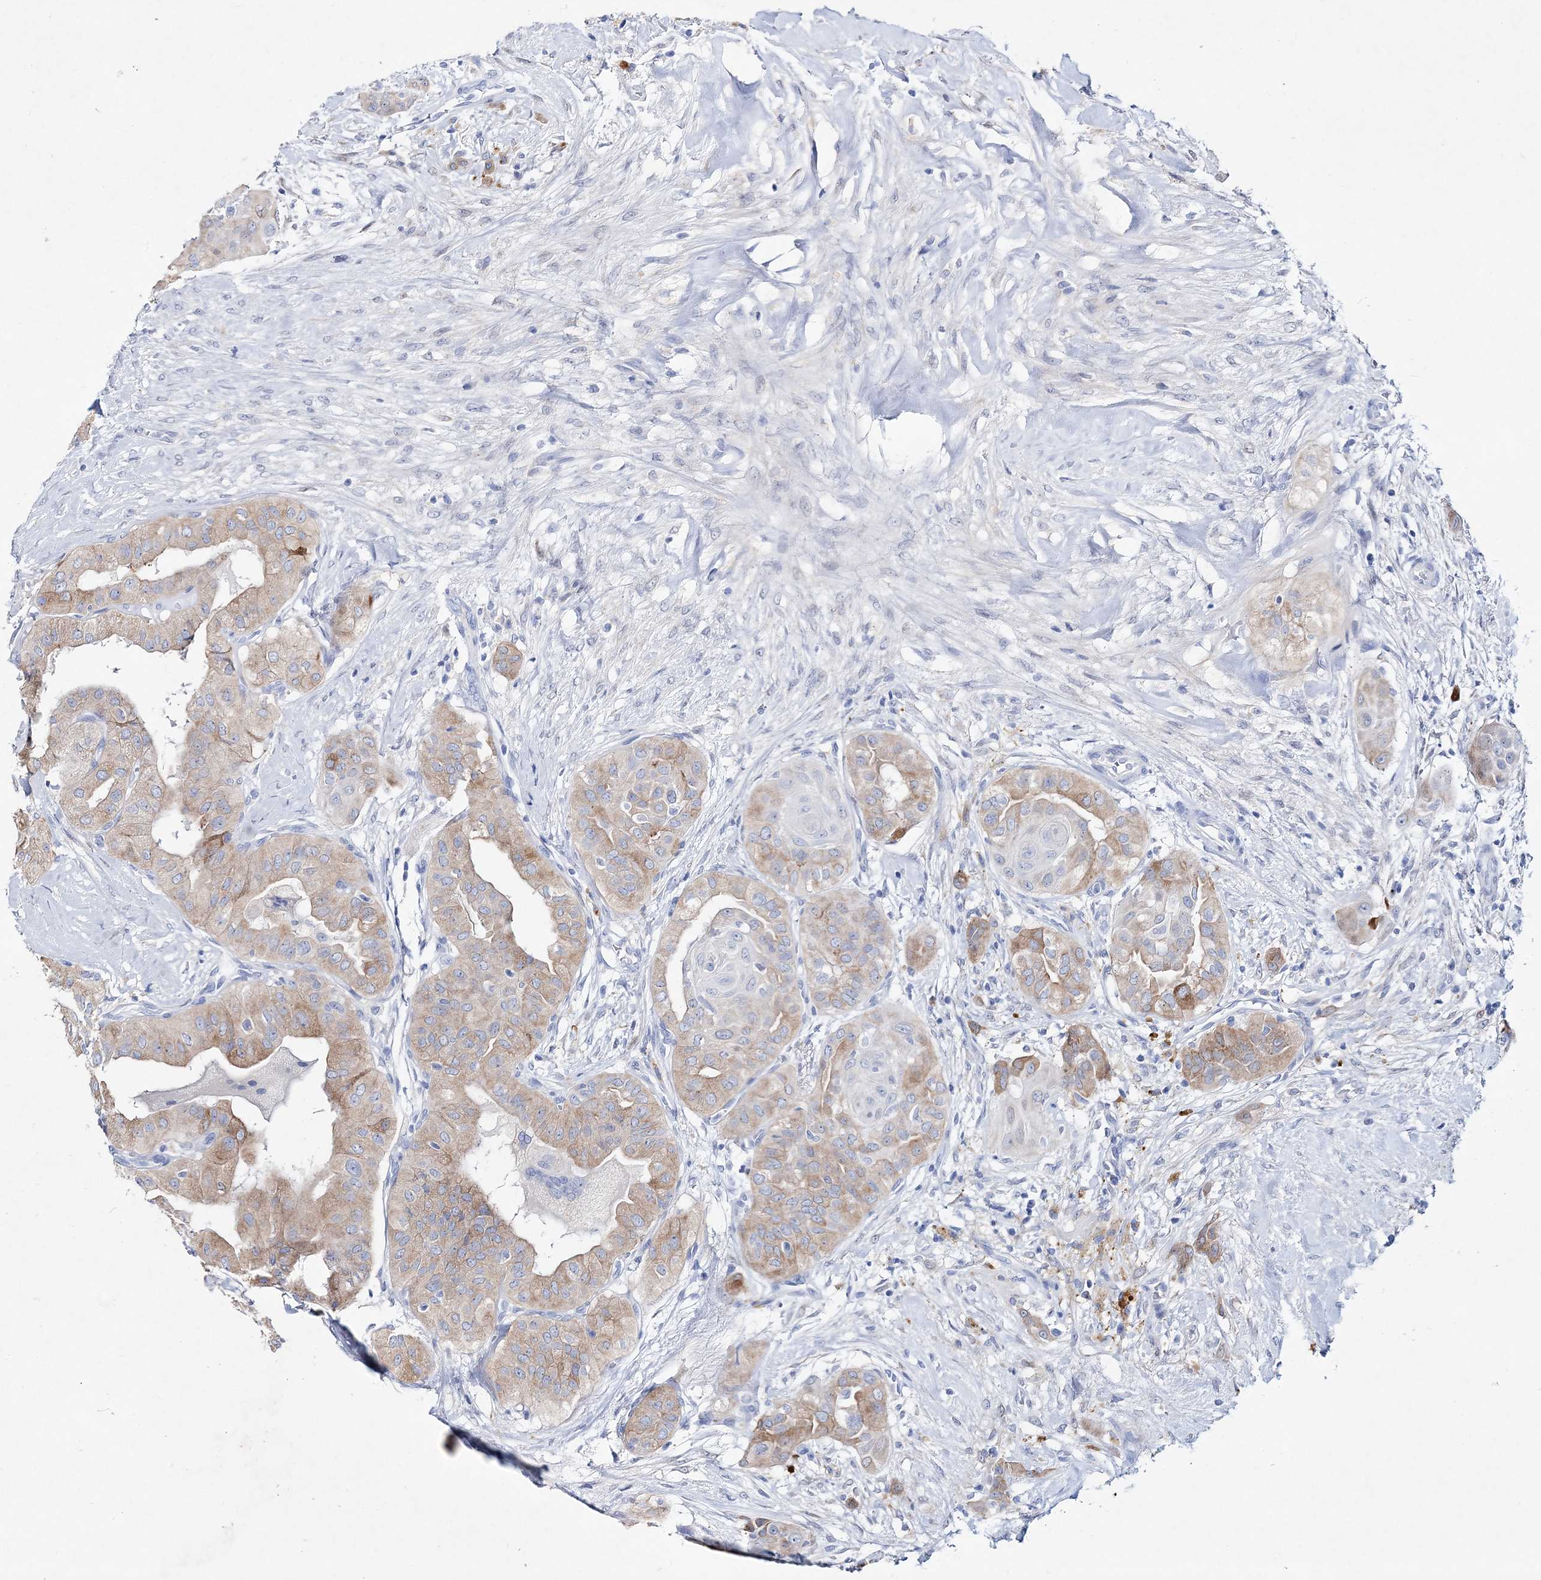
{"staining": {"intensity": "weak", "quantity": ">75%", "location": "cytoplasmic/membranous"}, "tissue": "thyroid cancer", "cell_type": "Tumor cells", "image_type": "cancer", "snomed": [{"axis": "morphology", "description": "Papillary adenocarcinoma, NOS"}, {"axis": "topography", "description": "Thyroid gland"}], "caption": "Protein expression by IHC reveals weak cytoplasmic/membranous expression in about >75% of tumor cells in thyroid papillary adenocarcinoma. The protein is stained brown, and the nuclei are stained in blue (DAB (3,3'-diaminobenzidine) IHC with brightfield microscopy, high magnification).", "gene": "SPINK7", "patient": {"sex": "female", "age": 59}}